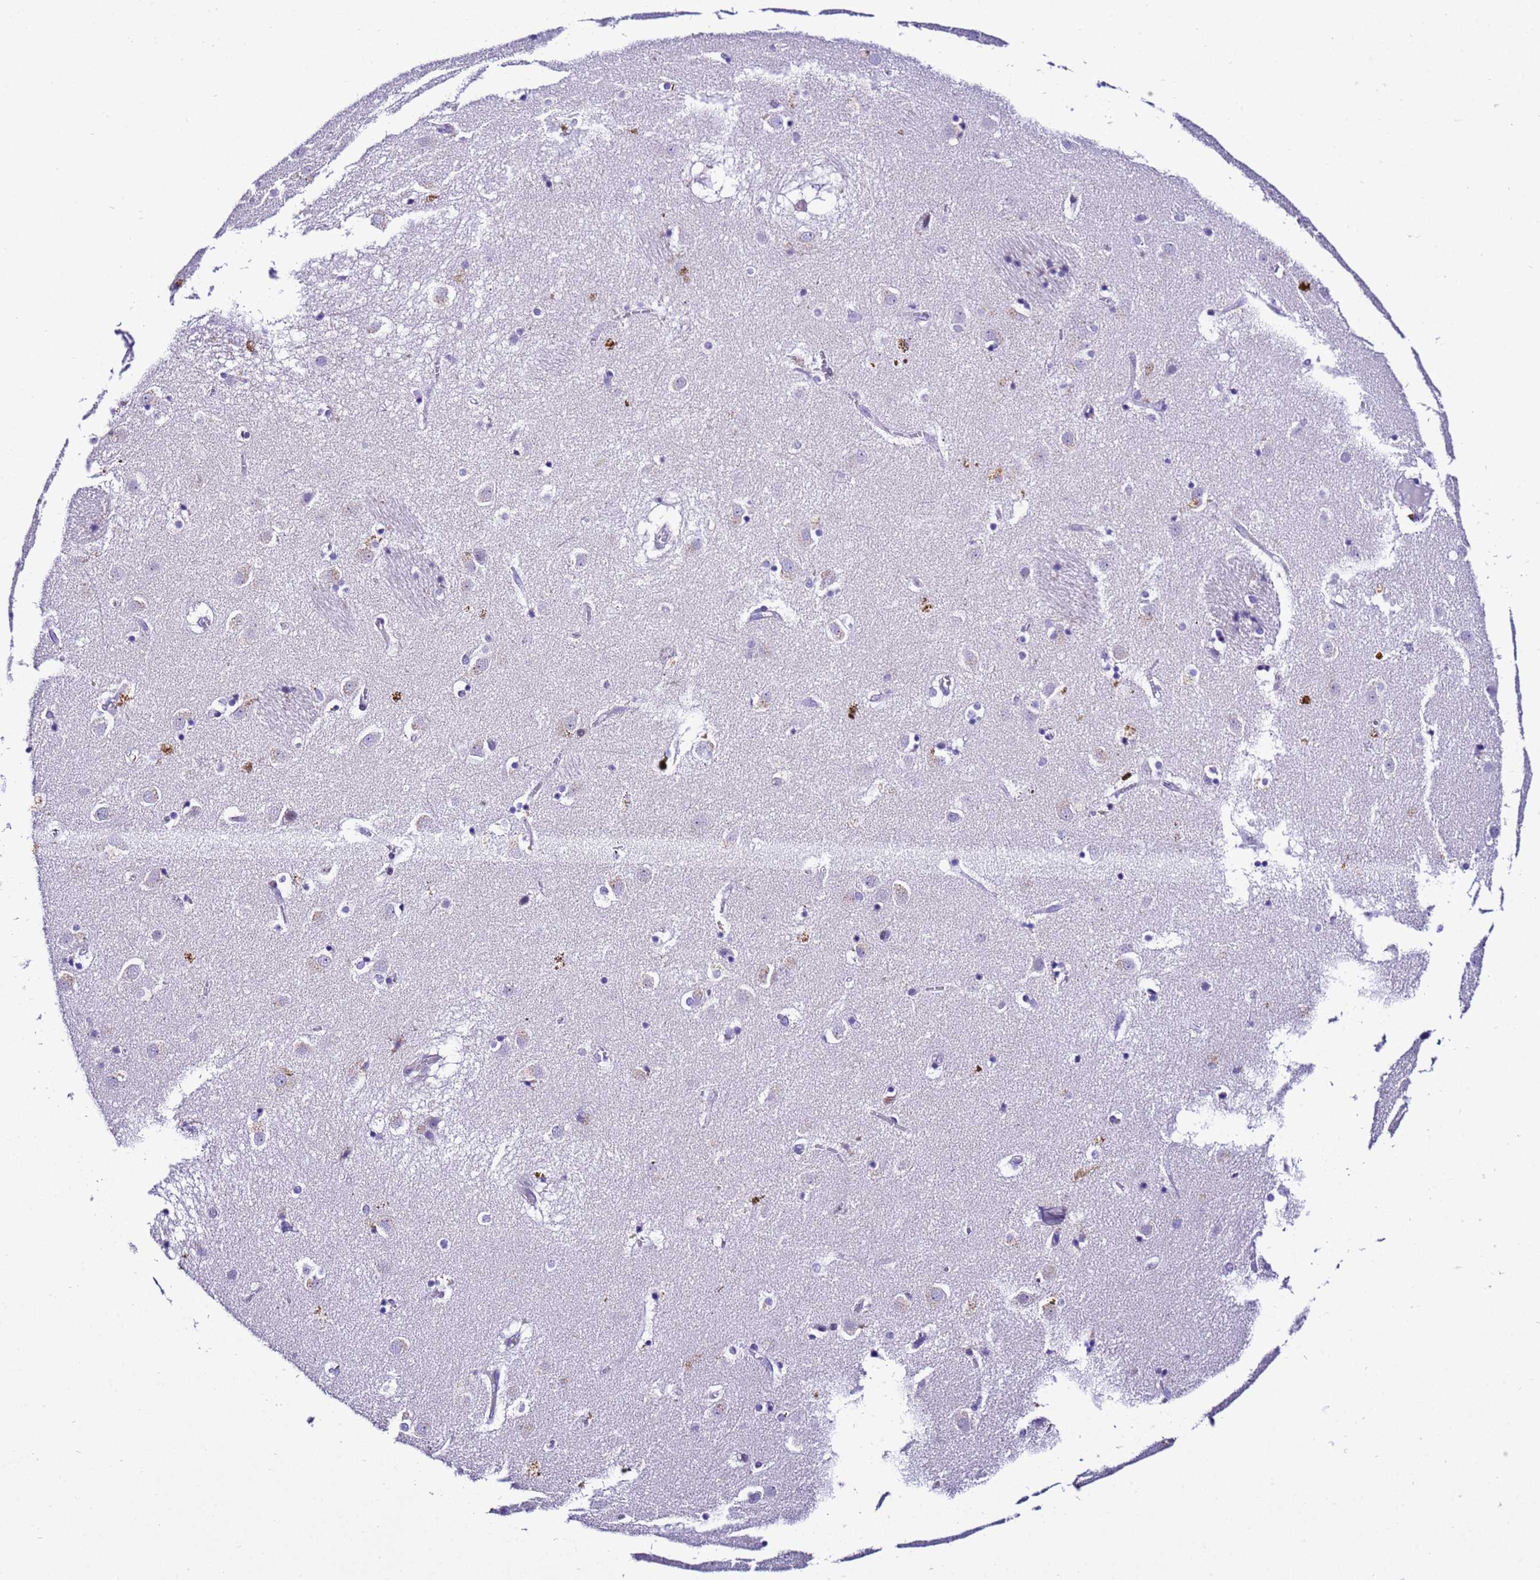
{"staining": {"intensity": "negative", "quantity": "none", "location": "none"}, "tissue": "caudate", "cell_type": "Glial cells", "image_type": "normal", "snomed": [{"axis": "morphology", "description": "Normal tissue, NOS"}, {"axis": "topography", "description": "Lateral ventricle wall"}], "caption": "Micrograph shows no significant protein expression in glial cells of benign caudate. (DAB IHC, high magnification).", "gene": "ZNF417", "patient": {"sex": "male", "age": 70}}